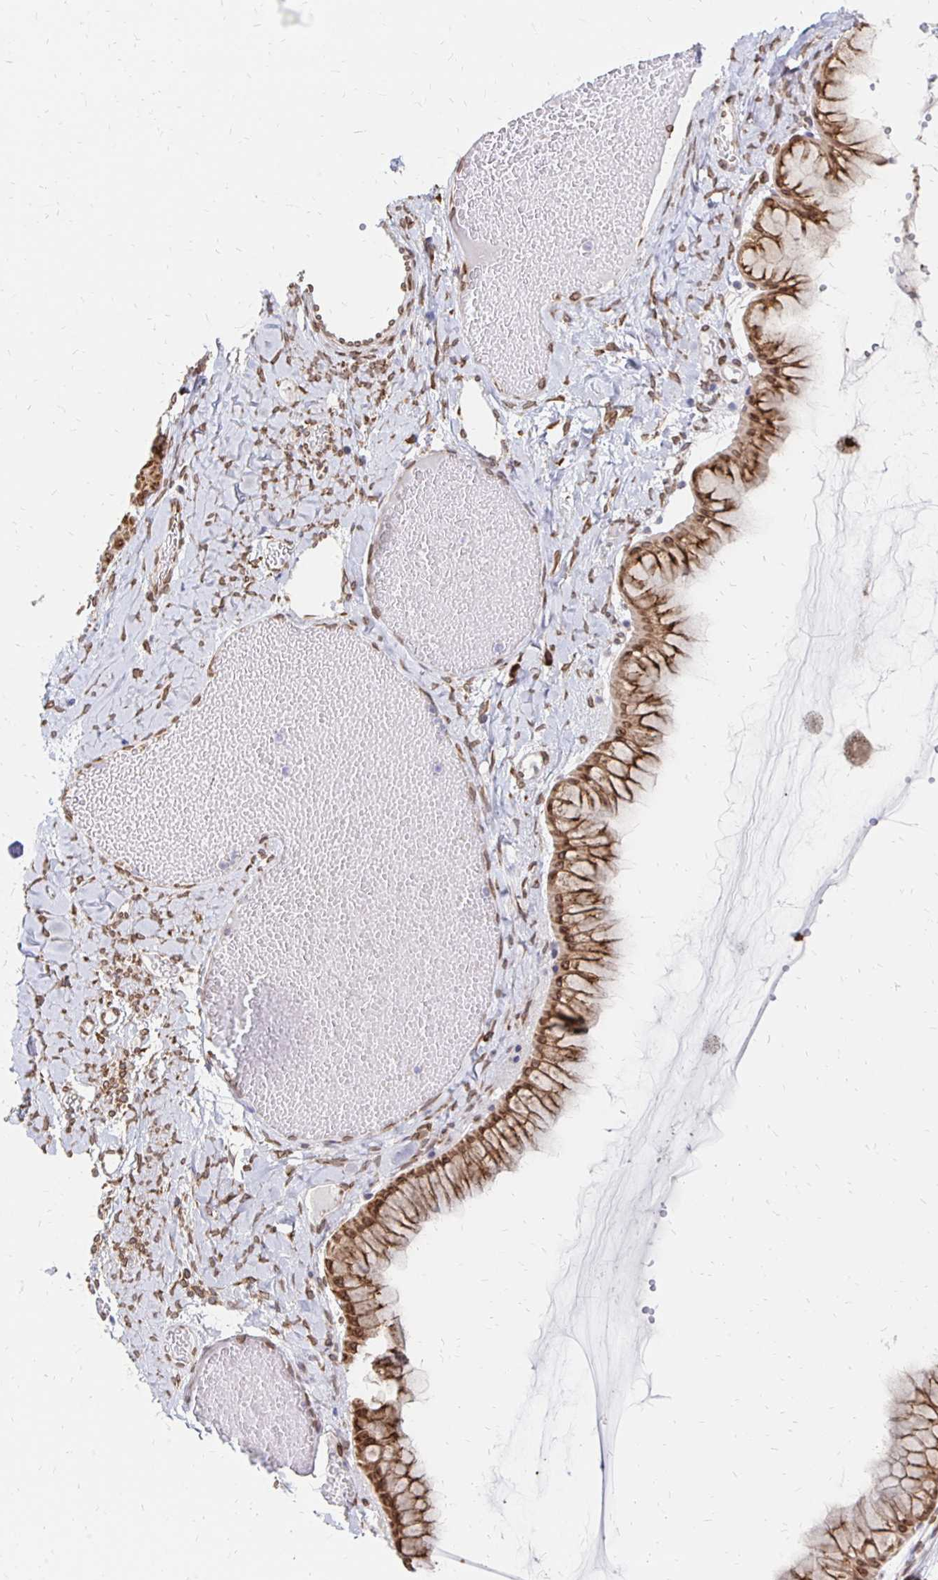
{"staining": {"intensity": "strong", "quantity": ">75%", "location": "cytoplasmic/membranous,nuclear"}, "tissue": "ovarian cancer", "cell_type": "Tumor cells", "image_type": "cancer", "snomed": [{"axis": "morphology", "description": "Cystadenocarcinoma, mucinous, NOS"}, {"axis": "topography", "description": "Ovary"}], "caption": "Ovarian cancer (mucinous cystadenocarcinoma) was stained to show a protein in brown. There is high levels of strong cytoplasmic/membranous and nuclear staining in about >75% of tumor cells.", "gene": "PELI3", "patient": {"sex": "female", "age": 61}}